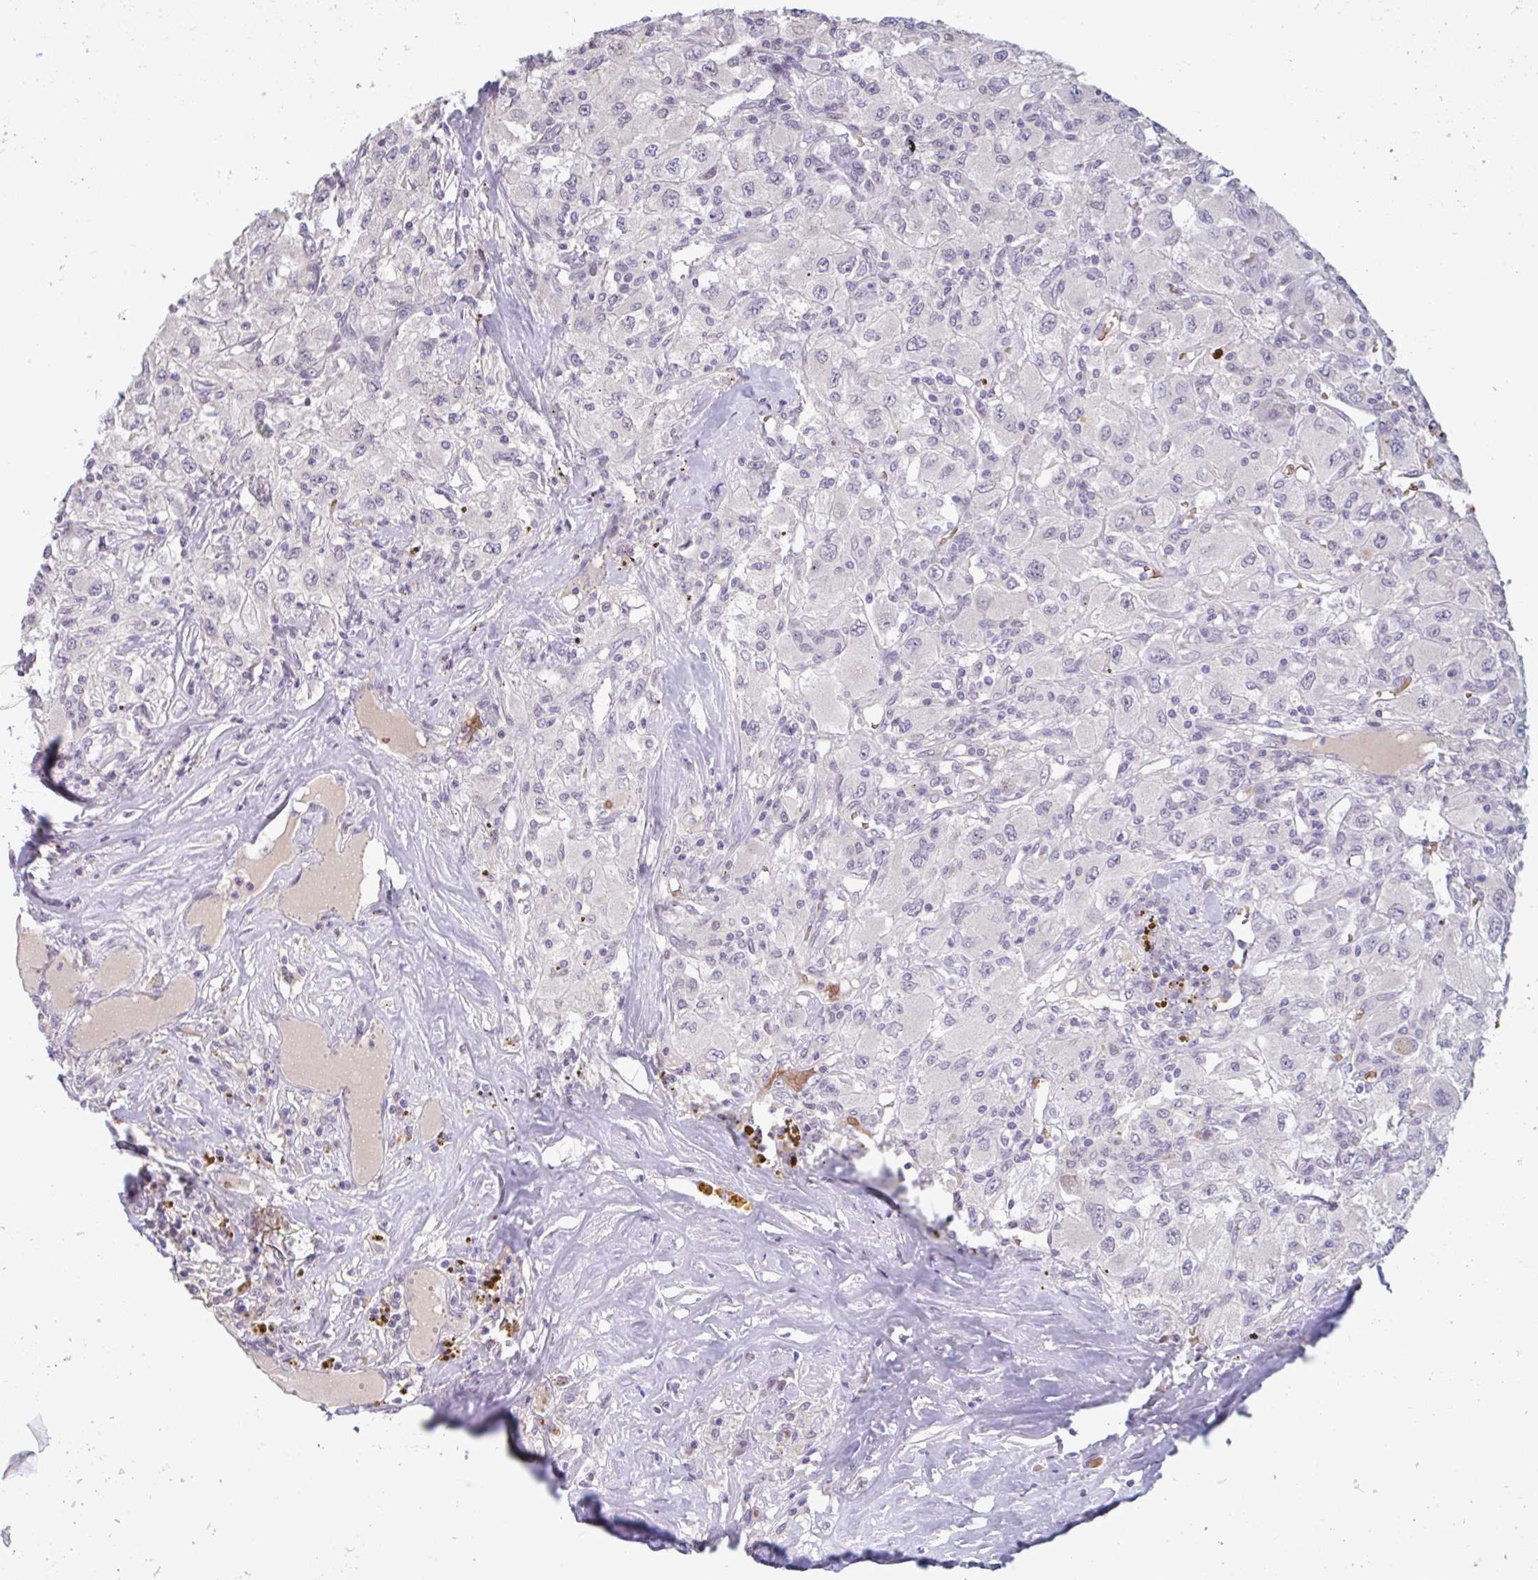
{"staining": {"intensity": "negative", "quantity": "none", "location": "none"}, "tissue": "renal cancer", "cell_type": "Tumor cells", "image_type": "cancer", "snomed": [{"axis": "morphology", "description": "Adenocarcinoma, NOS"}, {"axis": "topography", "description": "Kidney"}], "caption": "Tumor cells show no significant protein positivity in renal adenocarcinoma.", "gene": "RHAG", "patient": {"sex": "female", "age": 67}}